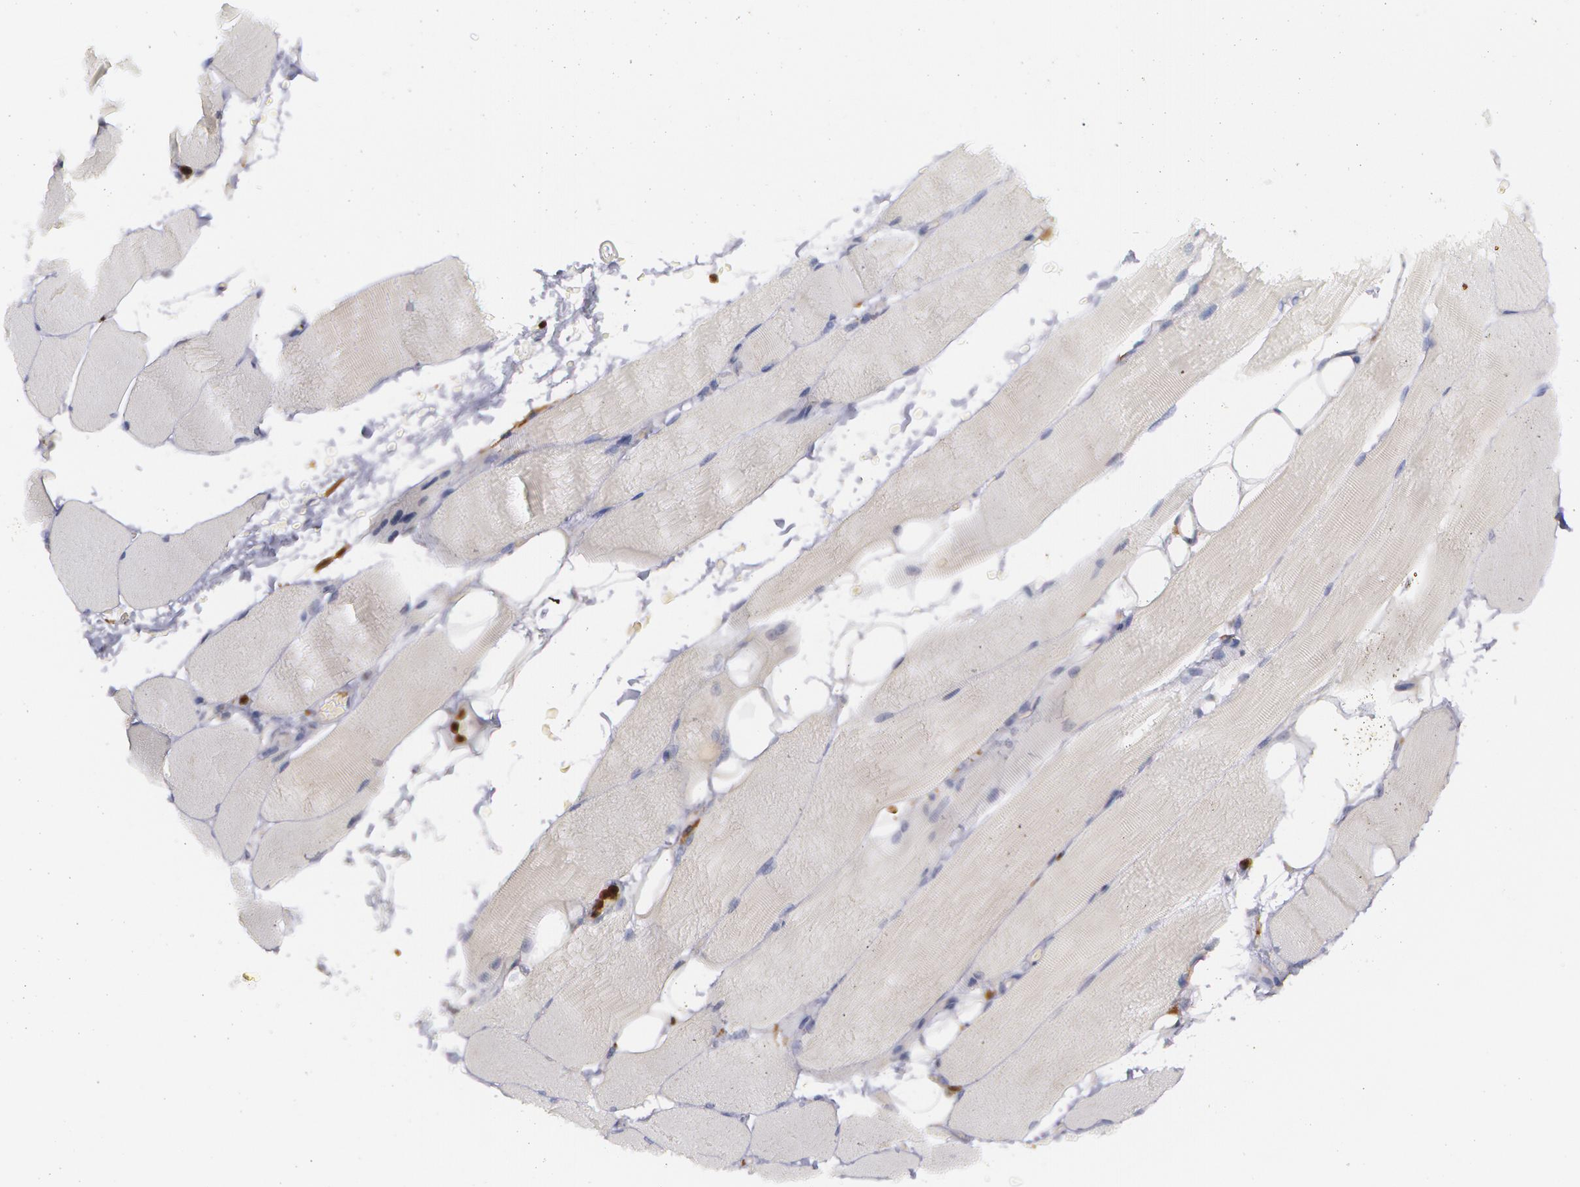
{"staining": {"intensity": "negative", "quantity": "none", "location": "none"}, "tissue": "skeletal muscle", "cell_type": "Myocytes", "image_type": "normal", "snomed": [{"axis": "morphology", "description": "Normal tissue, NOS"}, {"axis": "topography", "description": "Skeletal muscle"}, {"axis": "topography", "description": "Parathyroid gland"}], "caption": "This image is of normal skeletal muscle stained with immunohistochemistry (IHC) to label a protein in brown with the nuclei are counter-stained blue. There is no expression in myocytes. The staining was performed using DAB (3,3'-diaminobenzidine) to visualize the protein expression in brown, while the nuclei were stained in blue with hematoxylin (Magnification: 20x).", "gene": "SYK", "patient": {"sex": "female", "age": 37}}